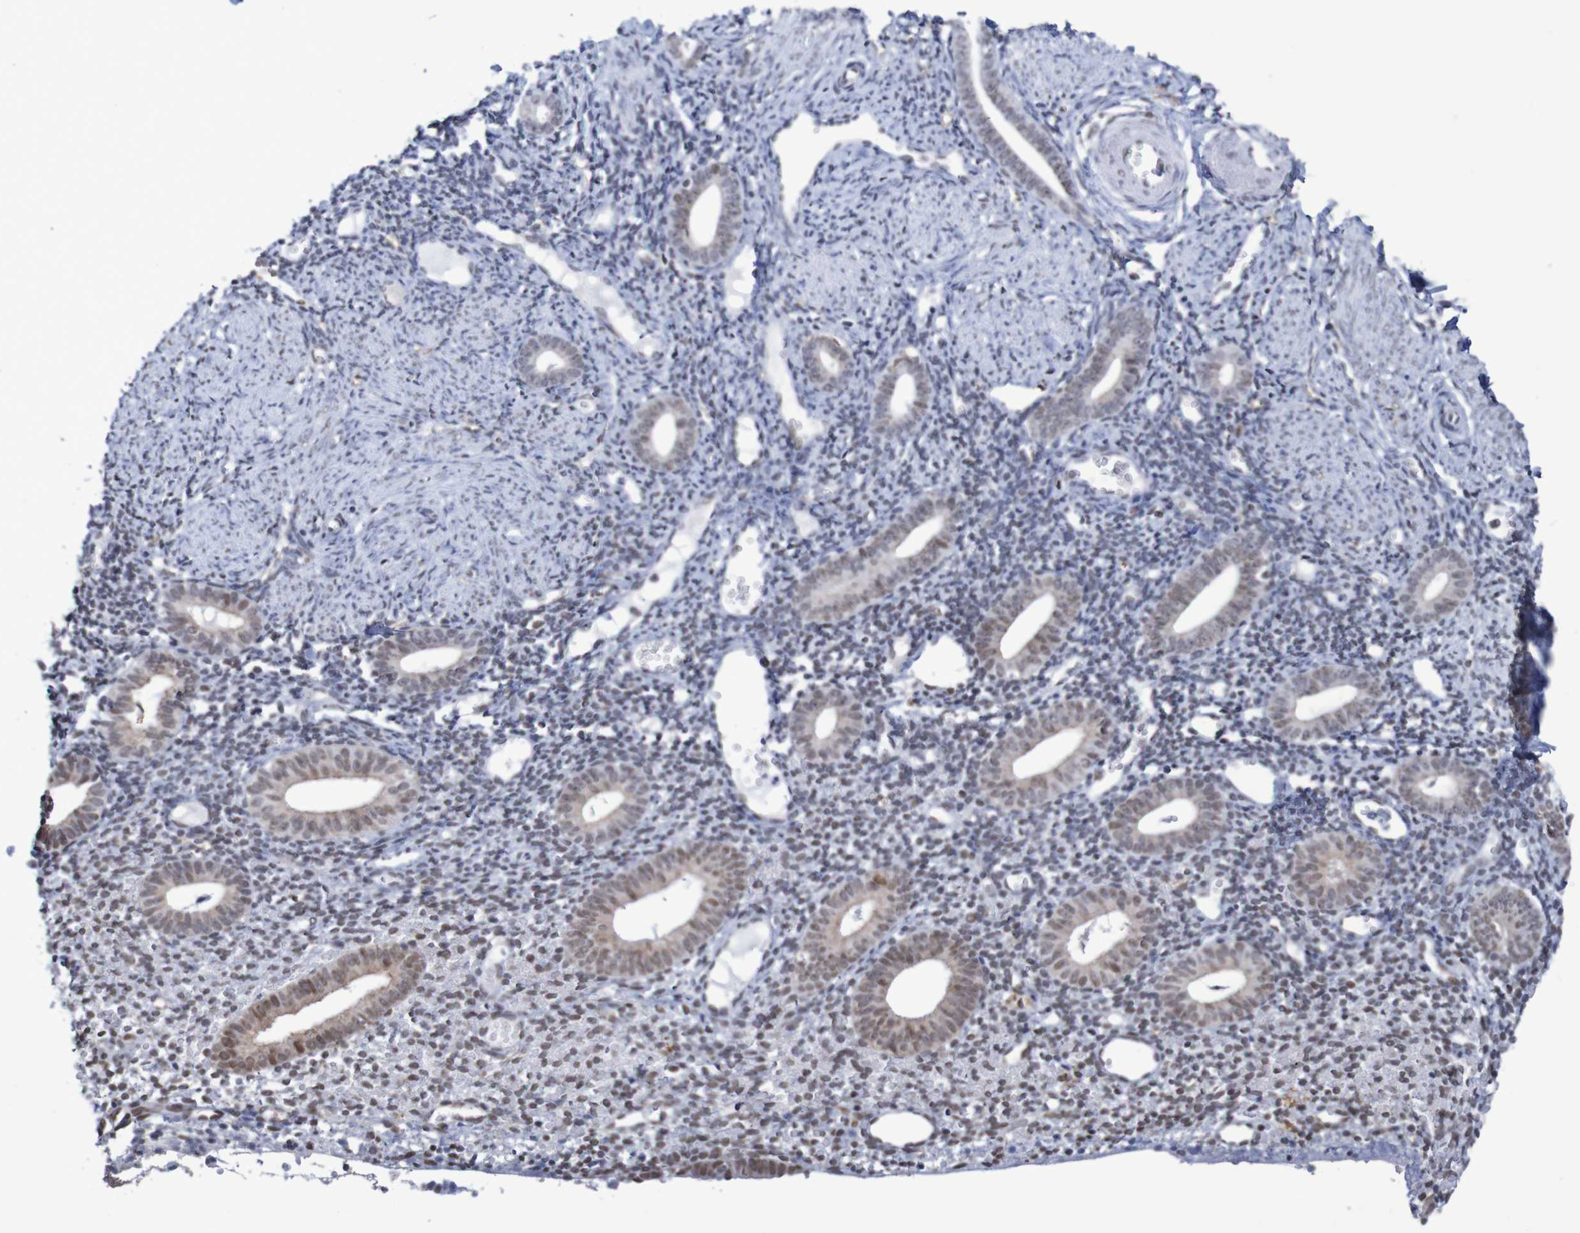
{"staining": {"intensity": "weak", "quantity": "25%-75%", "location": "nuclear"}, "tissue": "endometrium", "cell_type": "Cells in endometrial stroma", "image_type": "normal", "snomed": [{"axis": "morphology", "description": "Normal tissue, NOS"}, {"axis": "topography", "description": "Endometrium"}], "caption": "Immunohistochemical staining of normal human endometrium demonstrates weak nuclear protein staining in approximately 25%-75% of cells in endometrial stroma. Using DAB (3,3'-diaminobenzidine) (brown) and hematoxylin (blue) stains, captured at high magnification using brightfield microscopy.", "gene": "MRTFB", "patient": {"sex": "female", "age": 50}}